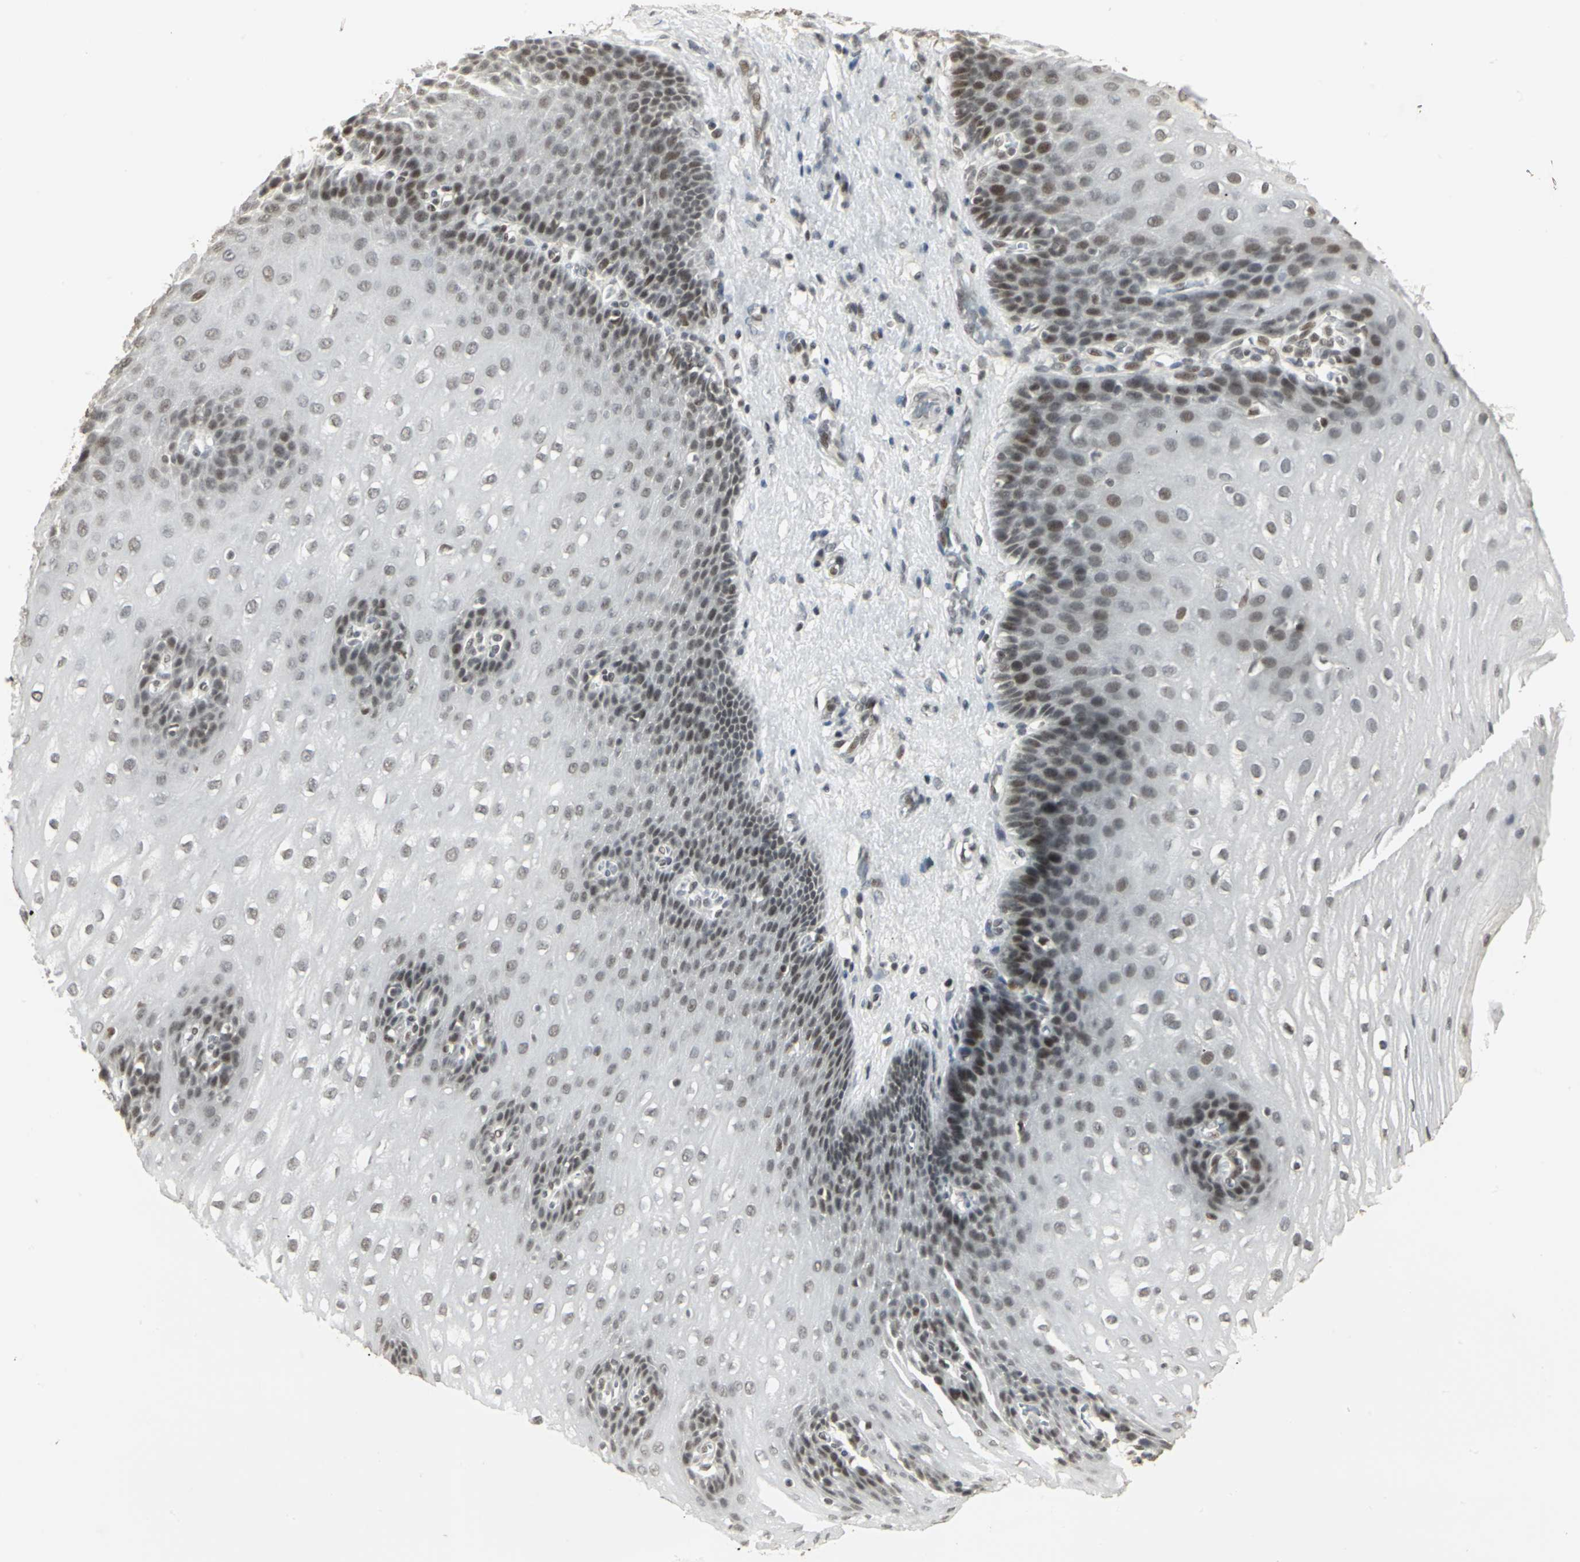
{"staining": {"intensity": "strong", "quantity": "25%-75%", "location": "nuclear"}, "tissue": "esophagus", "cell_type": "Squamous epithelial cells", "image_type": "normal", "snomed": [{"axis": "morphology", "description": "Normal tissue, NOS"}, {"axis": "topography", "description": "Esophagus"}], "caption": "Esophagus stained with immunohistochemistry (IHC) exhibits strong nuclear positivity in about 25%-75% of squamous epithelial cells. The staining was performed using DAB, with brown indicating positive protein expression. Nuclei are stained blue with hematoxylin.", "gene": "CBX3", "patient": {"sex": "male", "age": 48}}